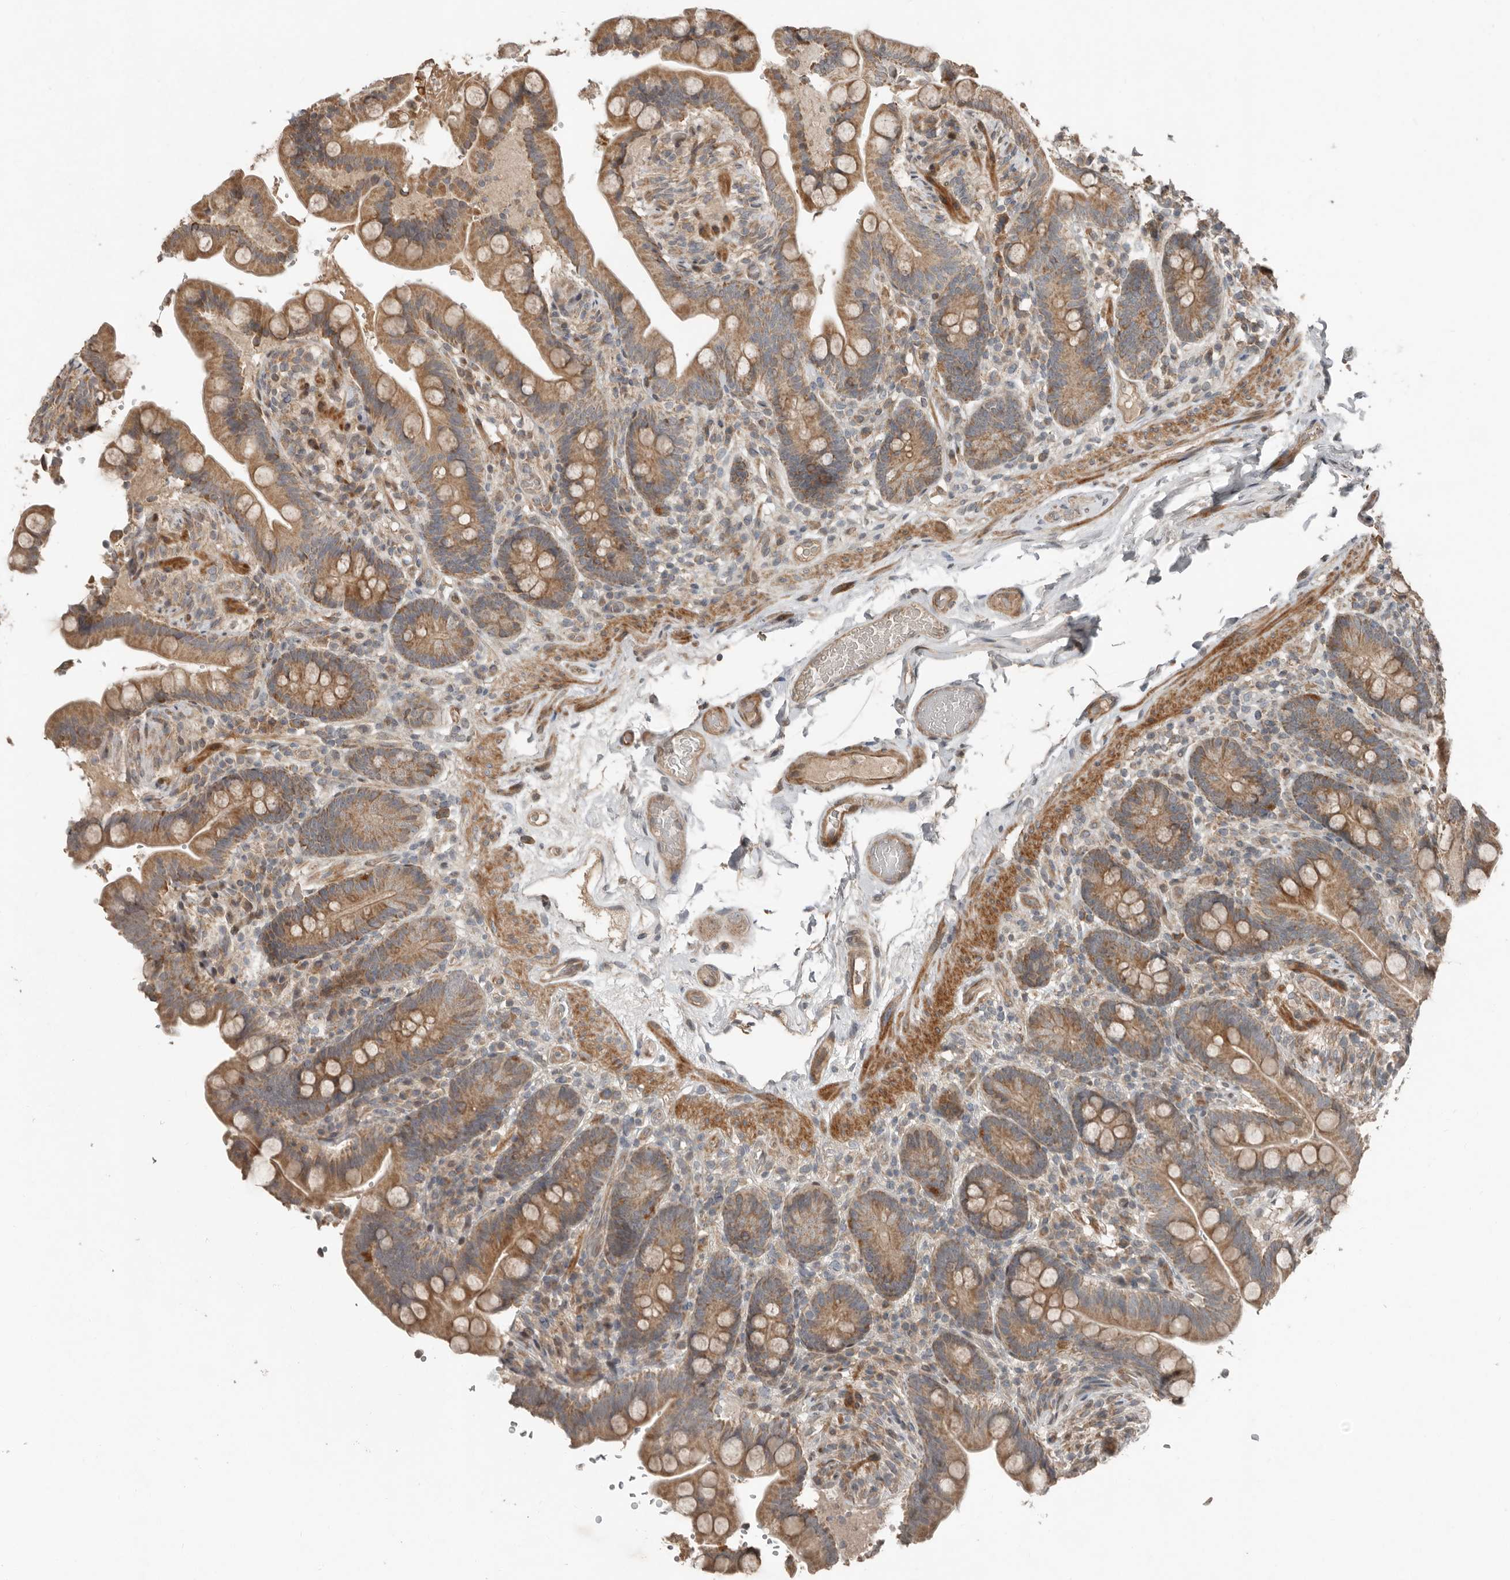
{"staining": {"intensity": "moderate", "quantity": ">75%", "location": "cytoplasmic/membranous"}, "tissue": "colon", "cell_type": "Endothelial cells", "image_type": "normal", "snomed": [{"axis": "morphology", "description": "Normal tissue, NOS"}, {"axis": "topography", "description": "Smooth muscle"}, {"axis": "topography", "description": "Colon"}], "caption": "This is a micrograph of immunohistochemistry staining of benign colon, which shows moderate positivity in the cytoplasmic/membranous of endothelial cells.", "gene": "SLC6A7", "patient": {"sex": "male", "age": 73}}